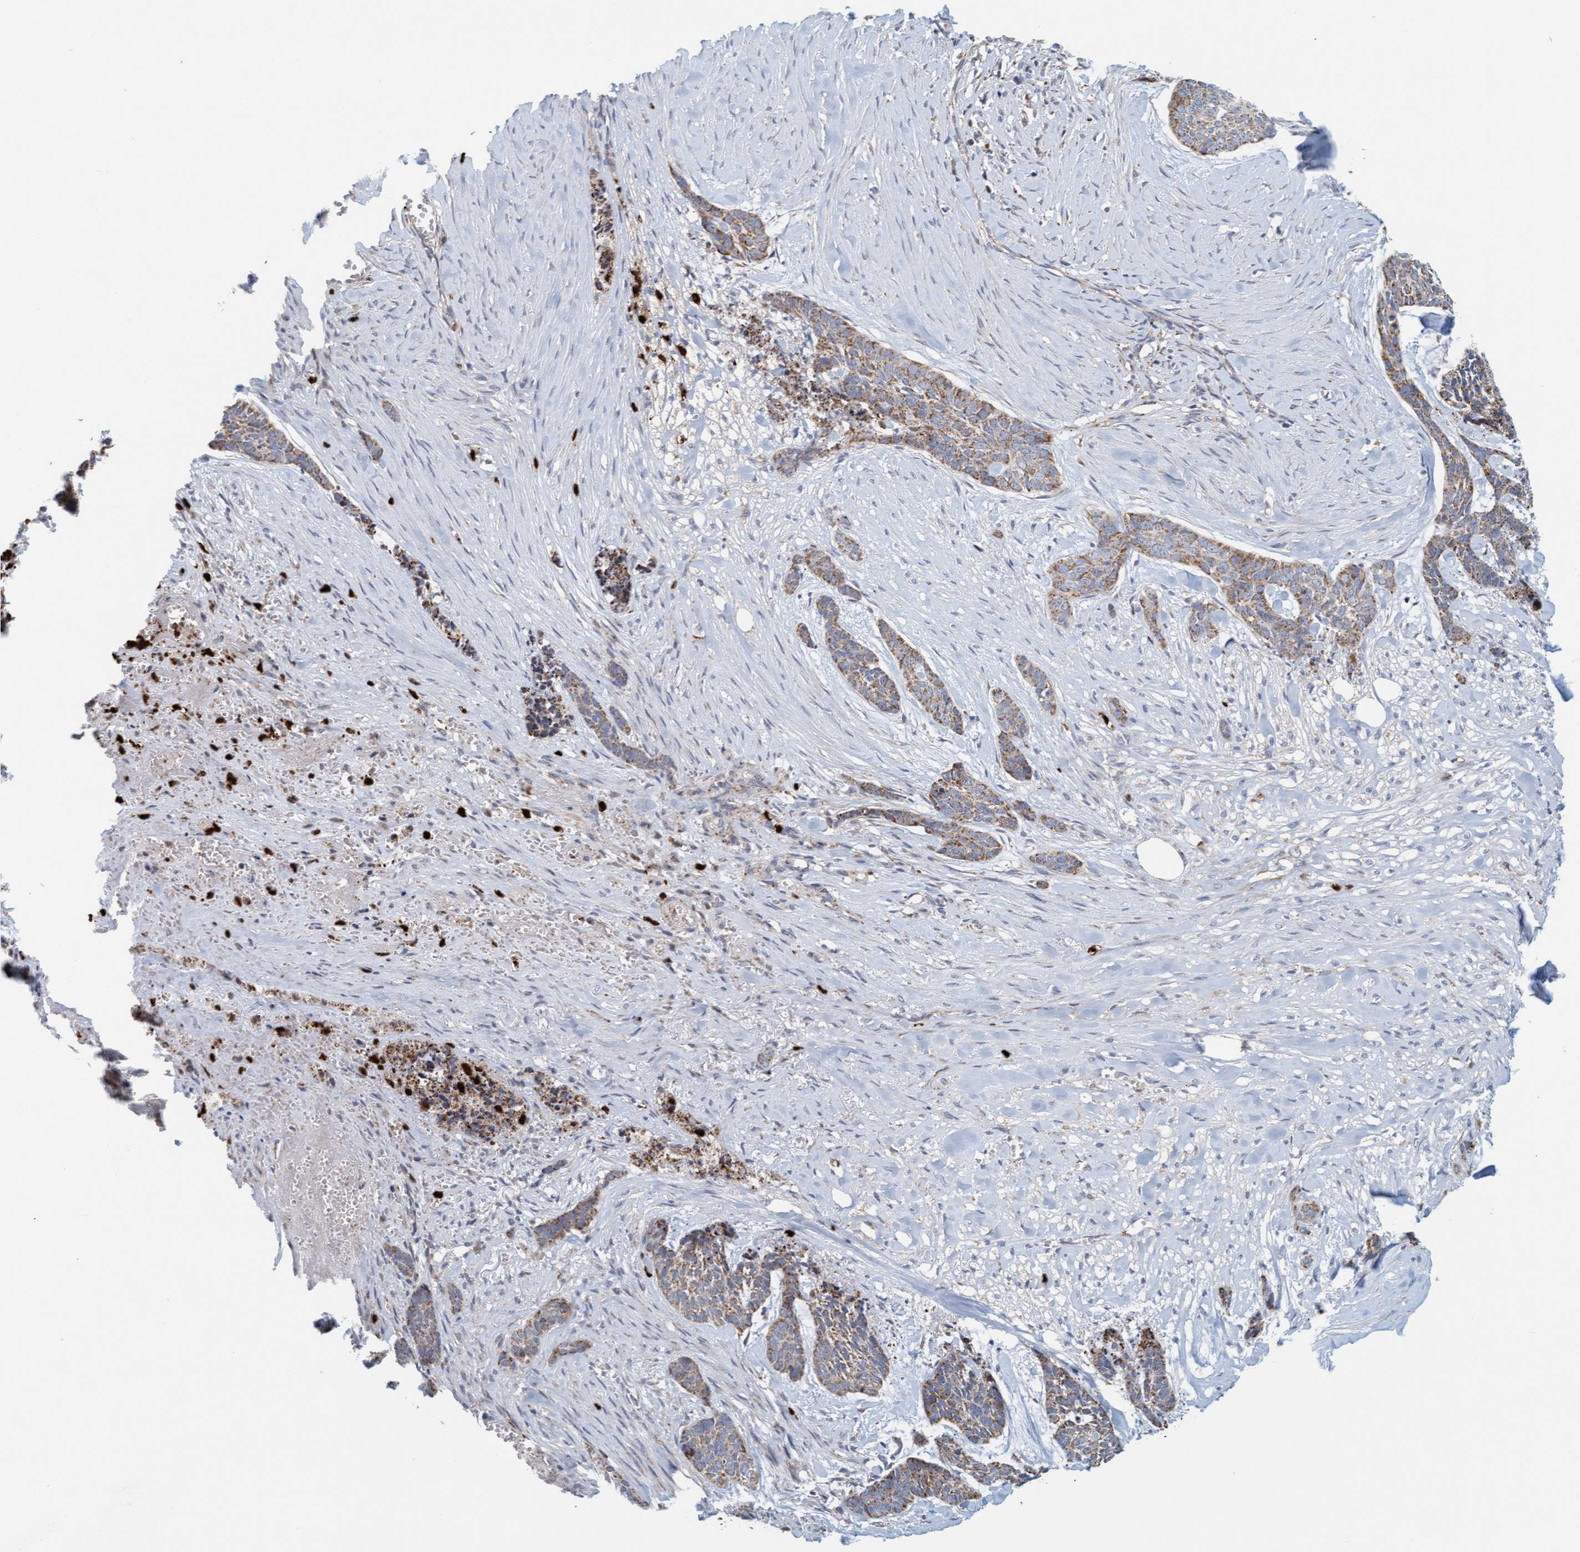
{"staining": {"intensity": "moderate", "quantity": ">75%", "location": "cytoplasmic/membranous"}, "tissue": "skin cancer", "cell_type": "Tumor cells", "image_type": "cancer", "snomed": [{"axis": "morphology", "description": "Basal cell carcinoma"}, {"axis": "topography", "description": "Skin"}], "caption": "Immunohistochemical staining of skin basal cell carcinoma exhibits moderate cytoplasmic/membranous protein staining in about >75% of tumor cells.", "gene": "B9D1", "patient": {"sex": "female", "age": 64}}